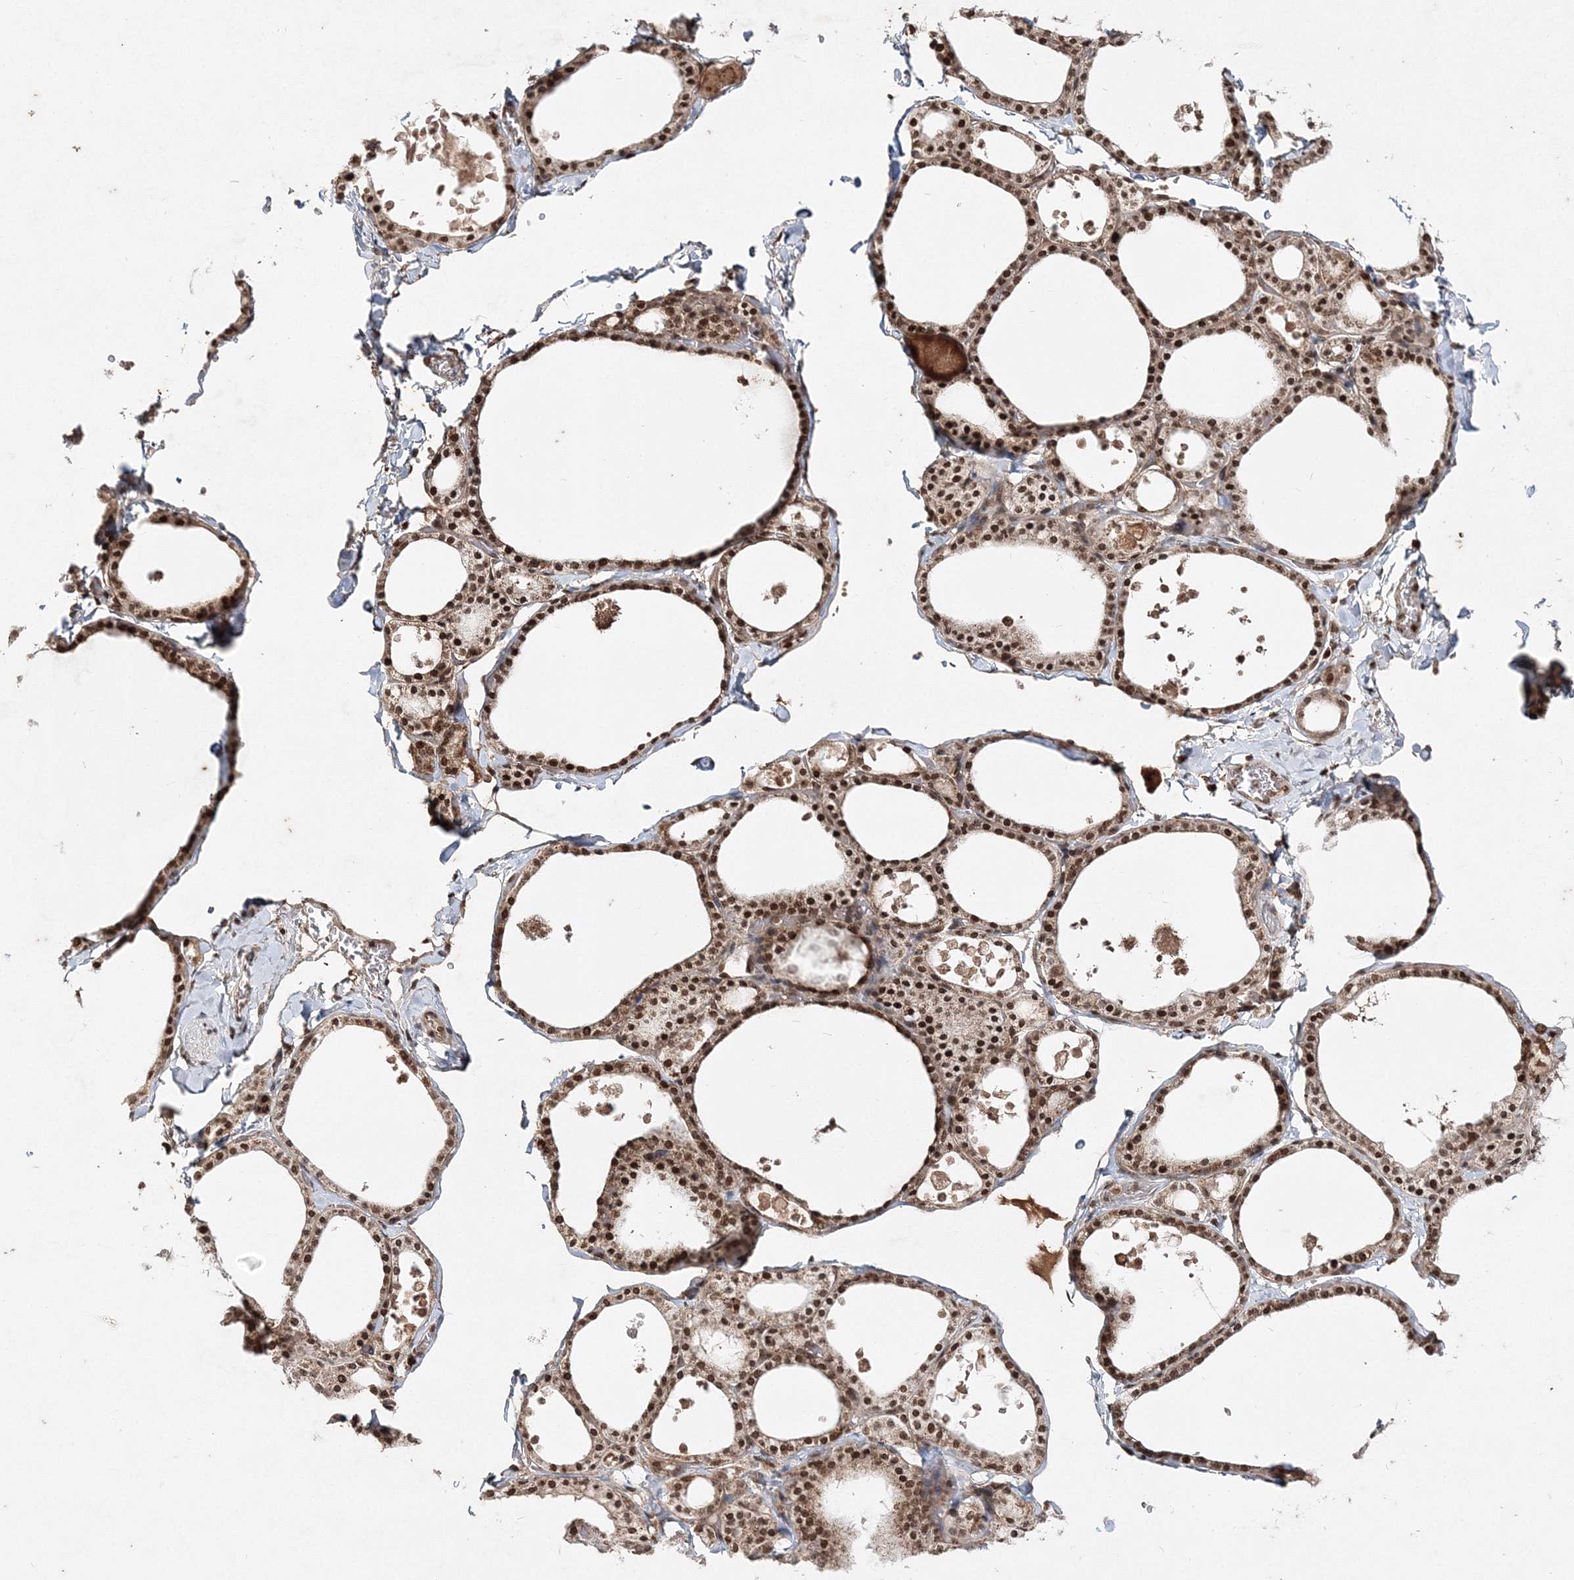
{"staining": {"intensity": "moderate", "quantity": ">75%", "location": "cytoplasmic/membranous,nuclear"}, "tissue": "thyroid gland", "cell_type": "Glandular cells", "image_type": "normal", "snomed": [{"axis": "morphology", "description": "Normal tissue, NOS"}, {"axis": "topography", "description": "Thyroid gland"}], "caption": "A brown stain labels moderate cytoplasmic/membranous,nuclear expression of a protein in glandular cells of normal human thyroid gland.", "gene": "CARM1", "patient": {"sex": "male", "age": 56}}